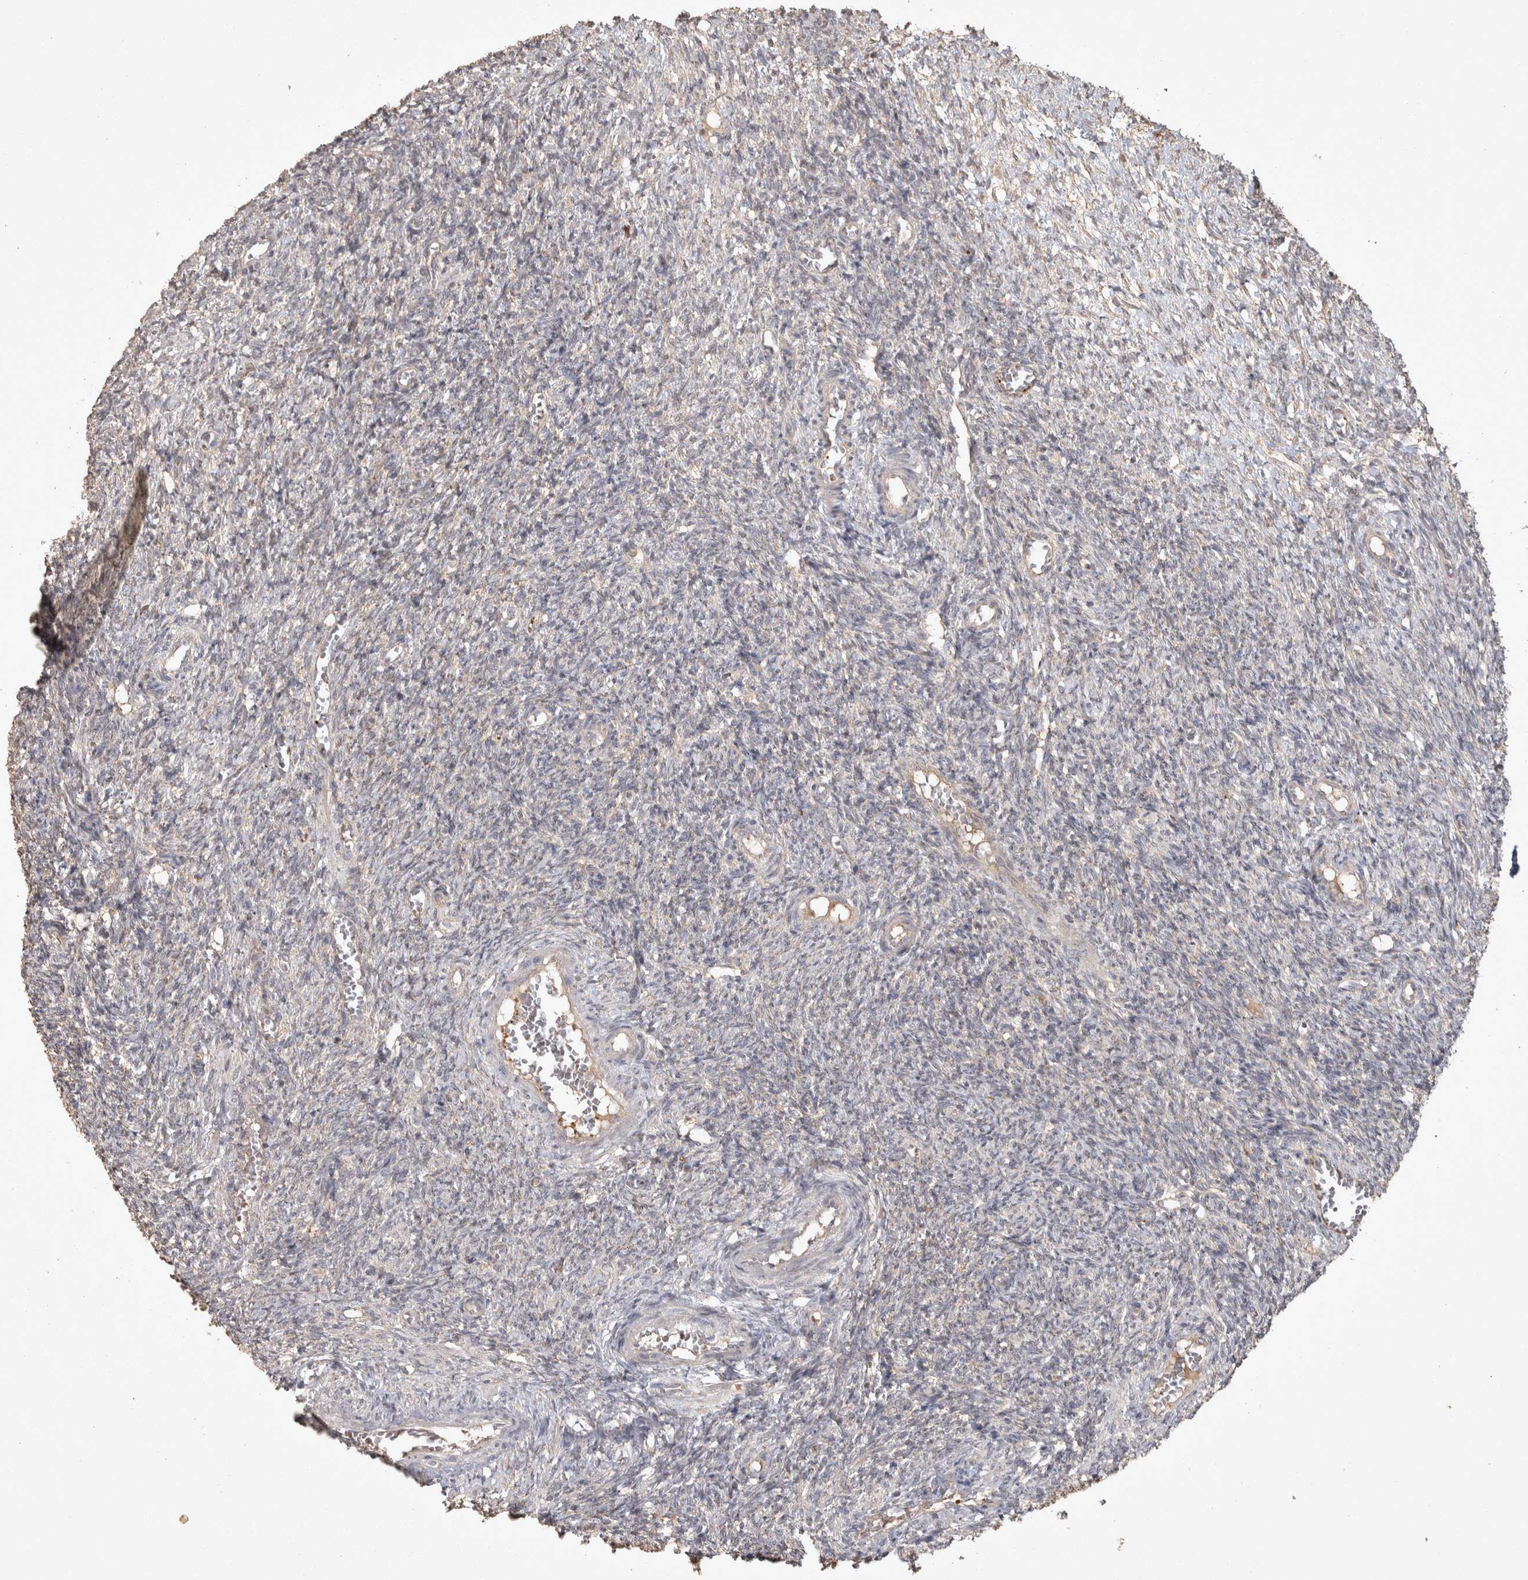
{"staining": {"intensity": "weak", "quantity": "<25%", "location": "cytoplasmic/membranous"}, "tissue": "ovary", "cell_type": "Ovarian stroma cells", "image_type": "normal", "snomed": [{"axis": "morphology", "description": "Normal tissue, NOS"}, {"axis": "topography", "description": "Ovary"}], "caption": "IHC histopathology image of normal ovary stained for a protein (brown), which exhibits no expression in ovarian stroma cells.", "gene": "OSTN", "patient": {"sex": "female", "age": 27}}